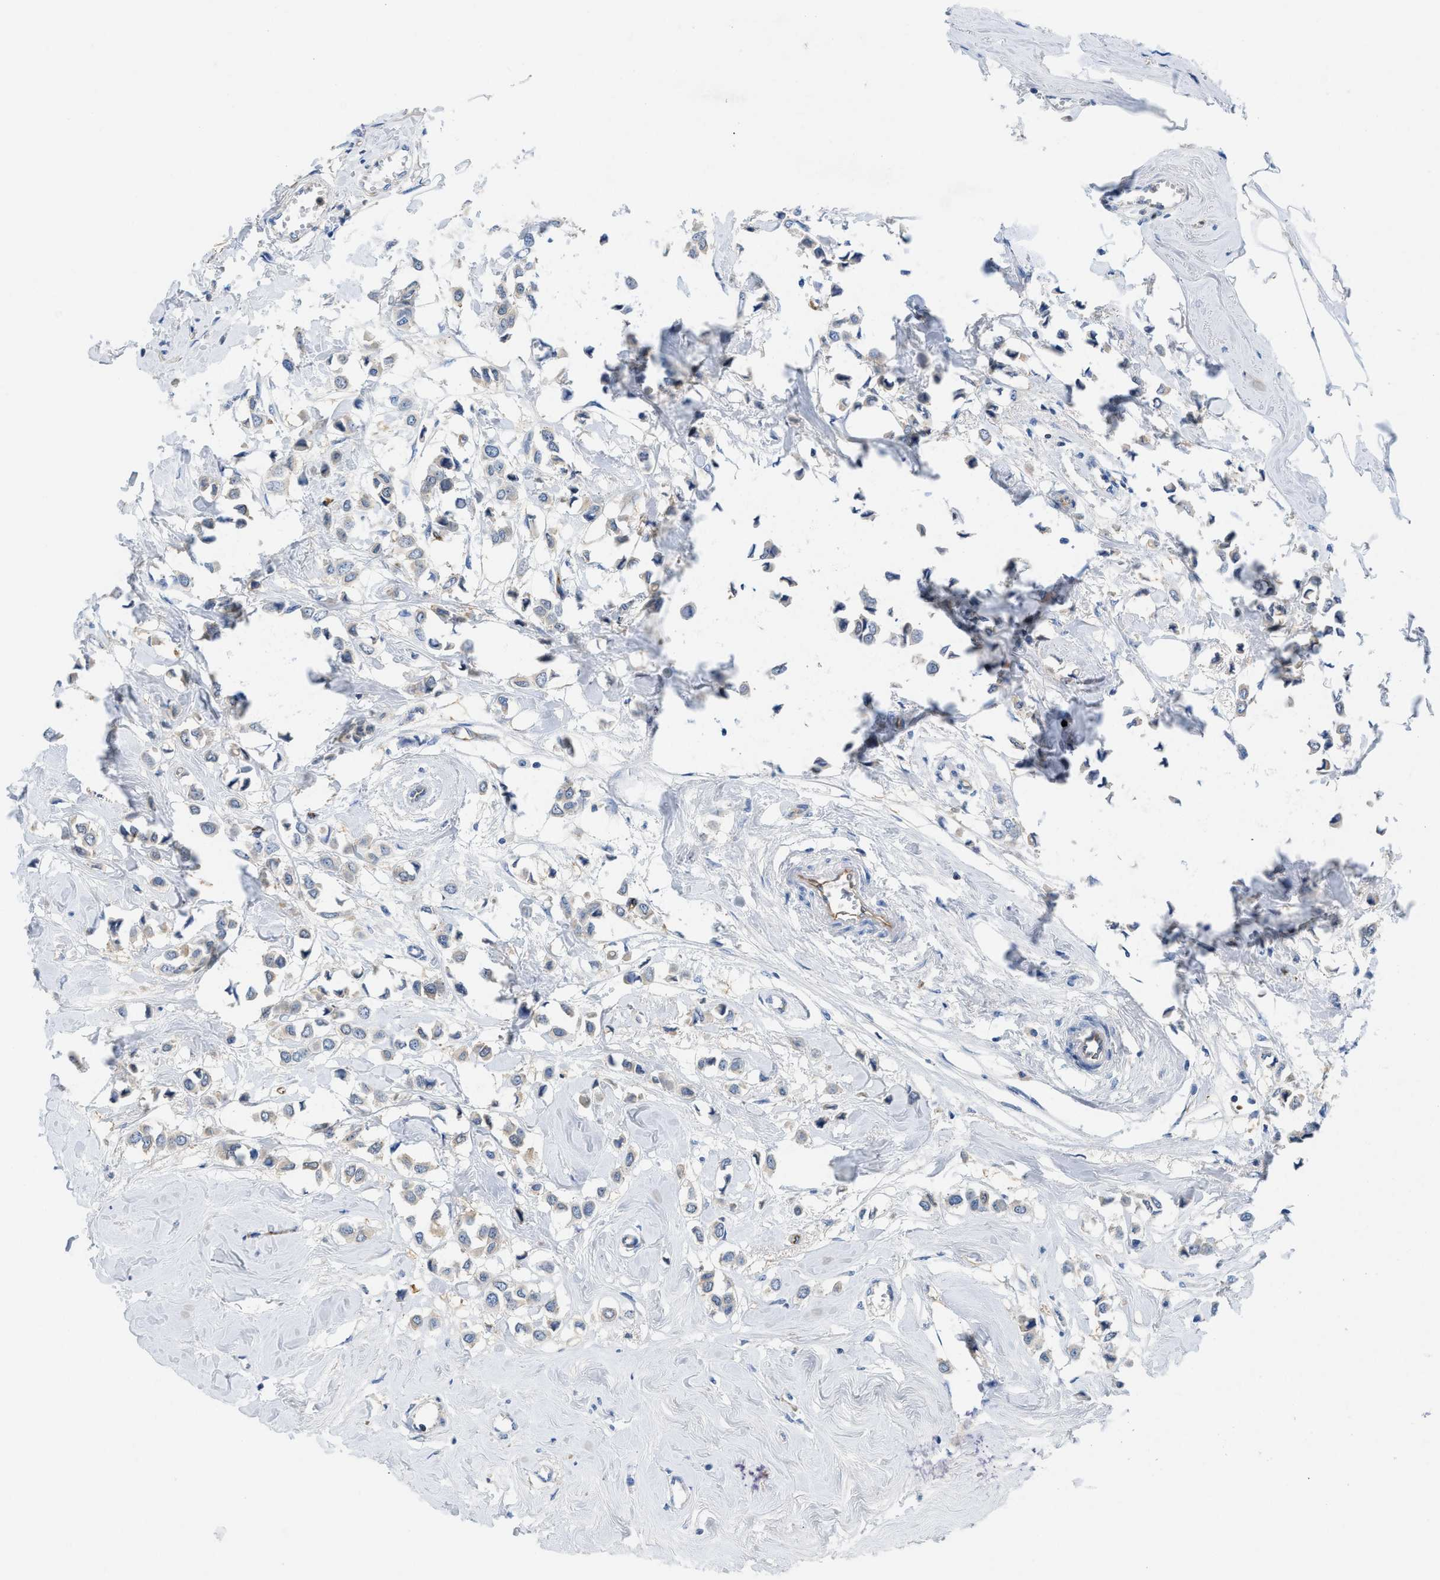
{"staining": {"intensity": "weak", "quantity": "<25%", "location": "cytoplasmic/membranous"}, "tissue": "breast cancer", "cell_type": "Tumor cells", "image_type": "cancer", "snomed": [{"axis": "morphology", "description": "Lobular carcinoma"}, {"axis": "topography", "description": "Breast"}], "caption": "Tumor cells show no significant protein positivity in breast cancer.", "gene": "SPEG", "patient": {"sex": "female", "age": 51}}